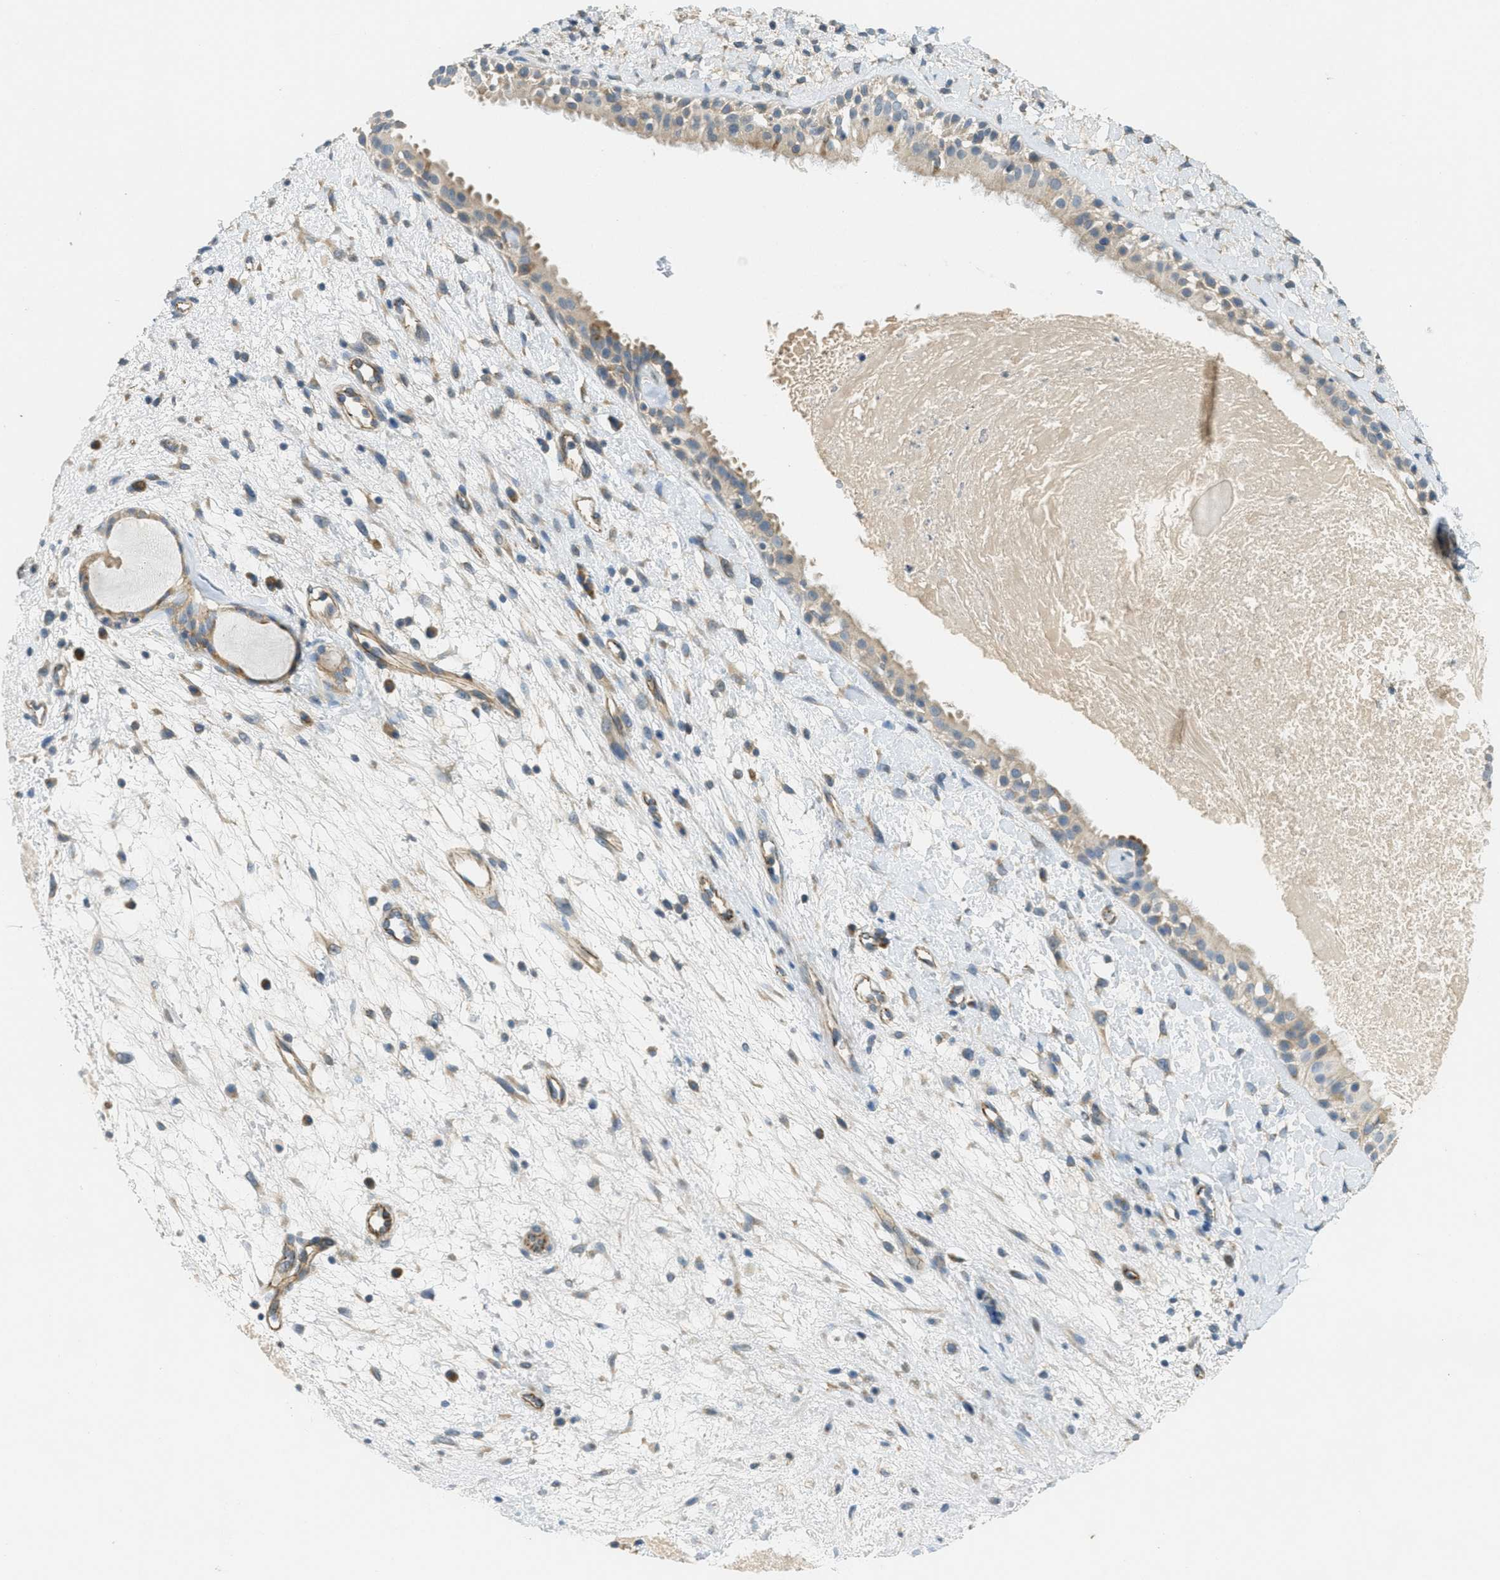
{"staining": {"intensity": "weak", "quantity": ">75%", "location": "cytoplasmic/membranous"}, "tissue": "nasopharynx", "cell_type": "Respiratory epithelial cells", "image_type": "normal", "snomed": [{"axis": "morphology", "description": "Normal tissue, NOS"}, {"axis": "topography", "description": "Nasopharynx"}], "caption": "Weak cytoplasmic/membranous staining for a protein is appreciated in approximately >75% of respiratory epithelial cells of normal nasopharynx using immunohistochemistry (IHC).", "gene": "JCAD", "patient": {"sex": "male", "age": 22}}